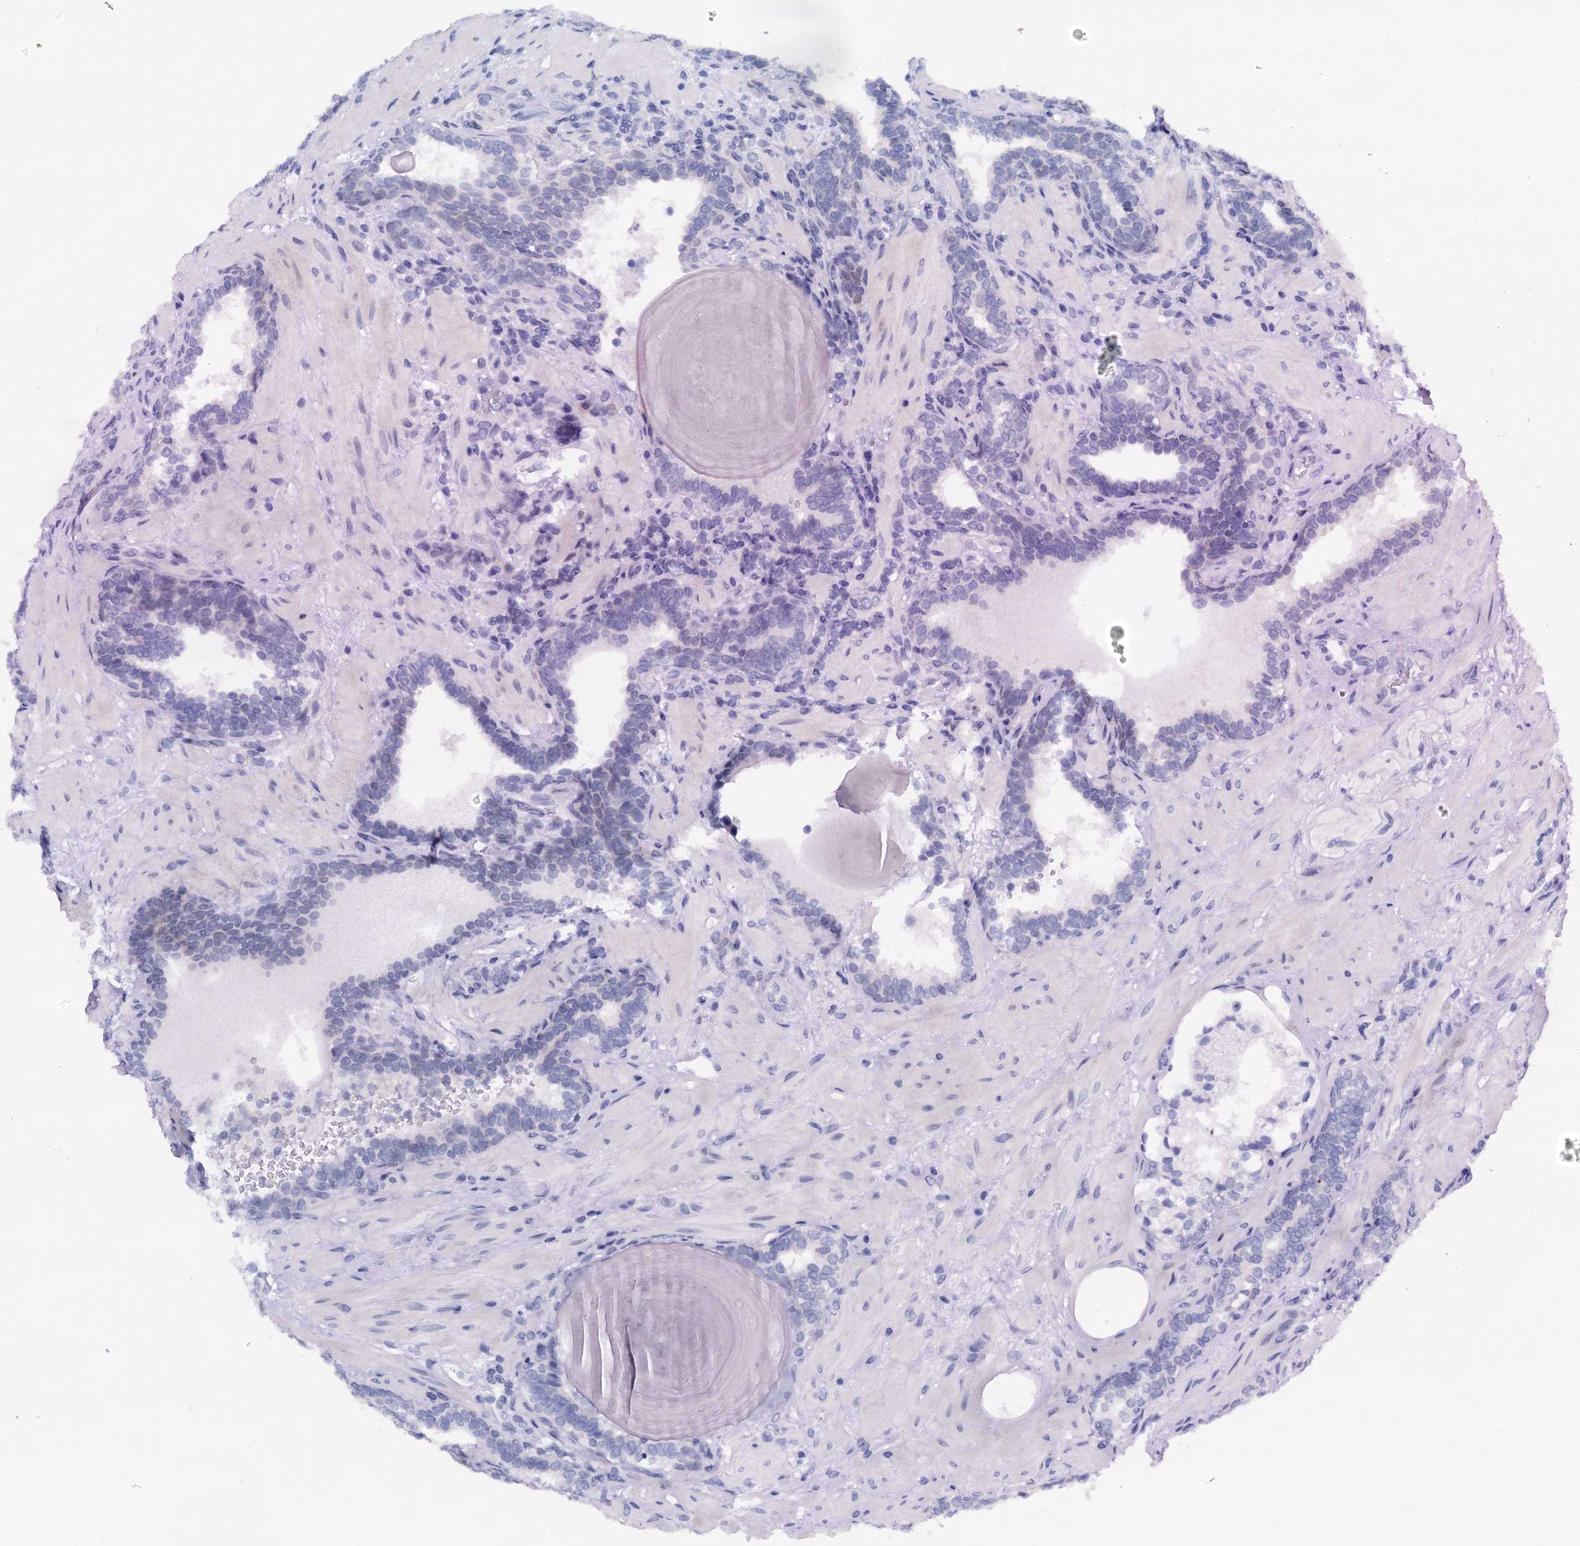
{"staining": {"intensity": "negative", "quantity": "none", "location": "none"}, "tissue": "prostate cancer", "cell_type": "Tumor cells", "image_type": "cancer", "snomed": [{"axis": "morphology", "description": "Adenocarcinoma, Low grade"}, {"axis": "topography", "description": "Prostate"}], "caption": "IHC image of neoplastic tissue: adenocarcinoma (low-grade) (prostate) stained with DAB (3,3'-diaminobenzidine) reveals no significant protein expression in tumor cells.", "gene": "PTGES3", "patient": {"sex": "male", "age": 60}}